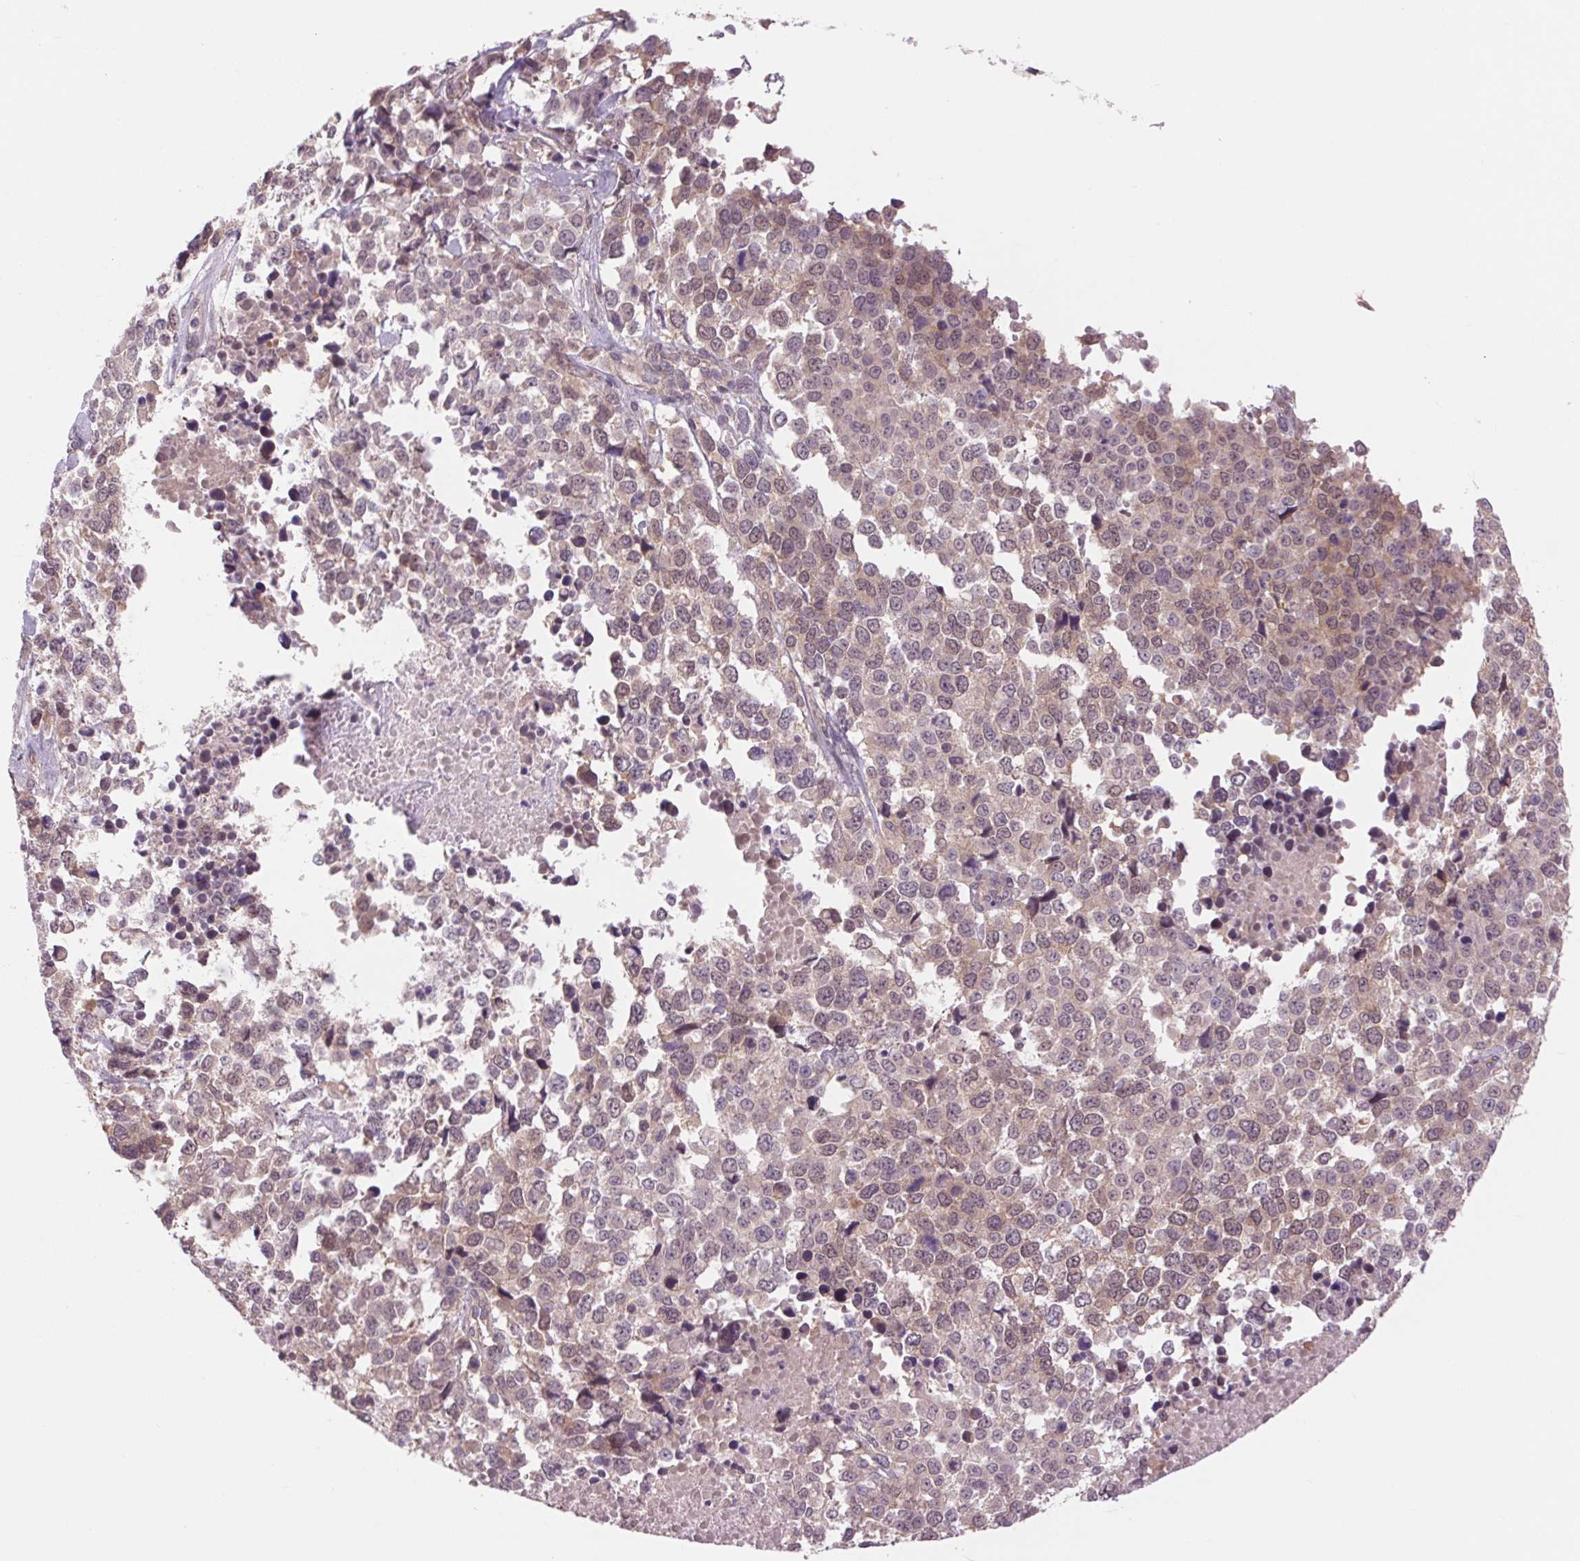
{"staining": {"intensity": "weak", "quantity": "<25%", "location": "cytoplasmic/membranous"}, "tissue": "melanoma", "cell_type": "Tumor cells", "image_type": "cancer", "snomed": [{"axis": "morphology", "description": "Malignant melanoma, Metastatic site"}, {"axis": "topography", "description": "Skin"}], "caption": "Tumor cells show no significant protein expression in melanoma.", "gene": "SH3RF2", "patient": {"sex": "male", "age": 84}}